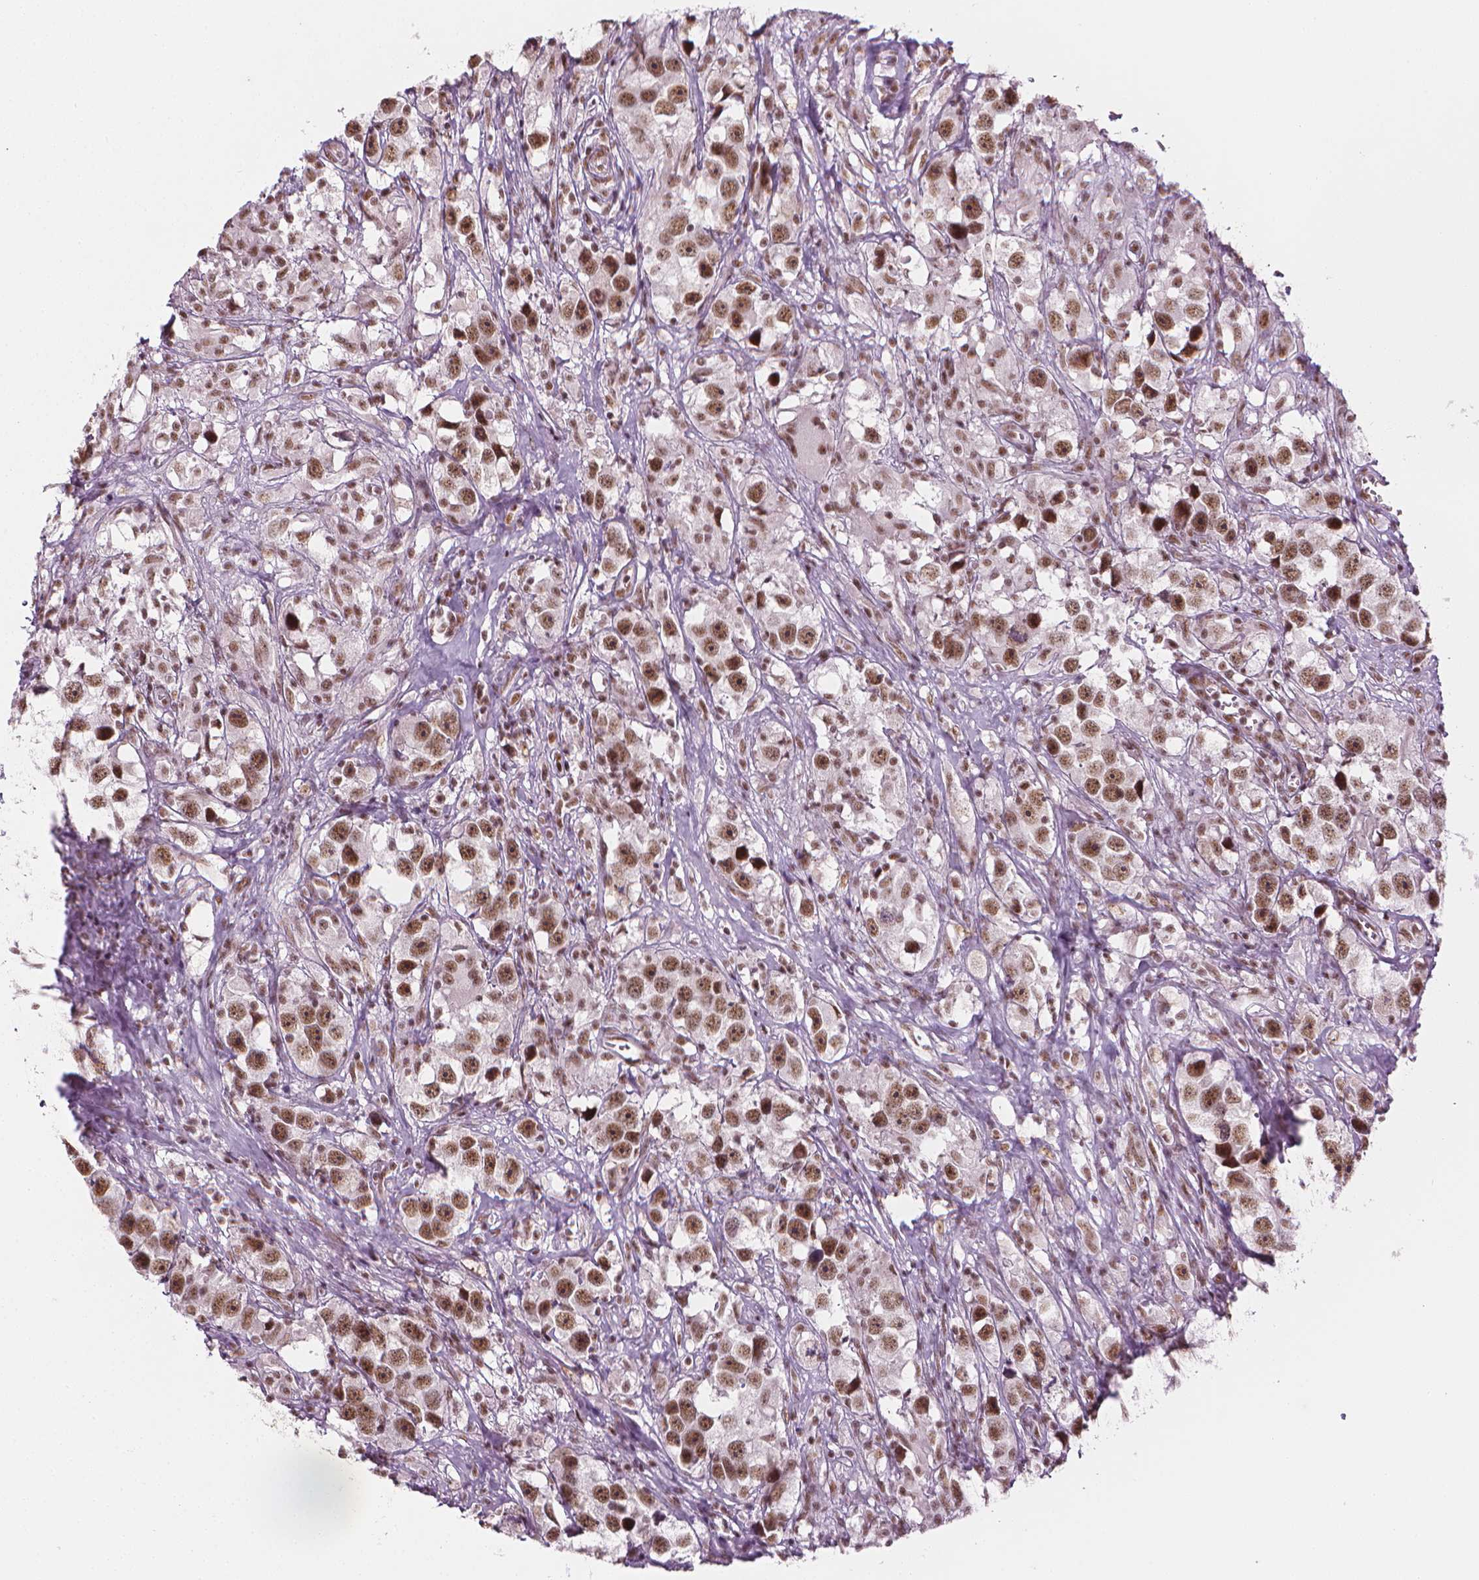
{"staining": {"intensity": "moderate", "quantity": ">75%", "location": "nuclear"}, "tissue": "testis cancer", "cell_type": "Tumor cells", "image_type": "cancer", "snomed": [{"axis": "morphology", "description": "Seminoma, NOS"}, {"axis": "topography", "description": "Testis"}], "caption": "Immunohistochemical staining of human testis seminoma exhibits medium levels of moderate nuclear expression in about >75% of tumor cells.", "gene": "ELF2", "patient": {"sex": "male", "age": 49}}